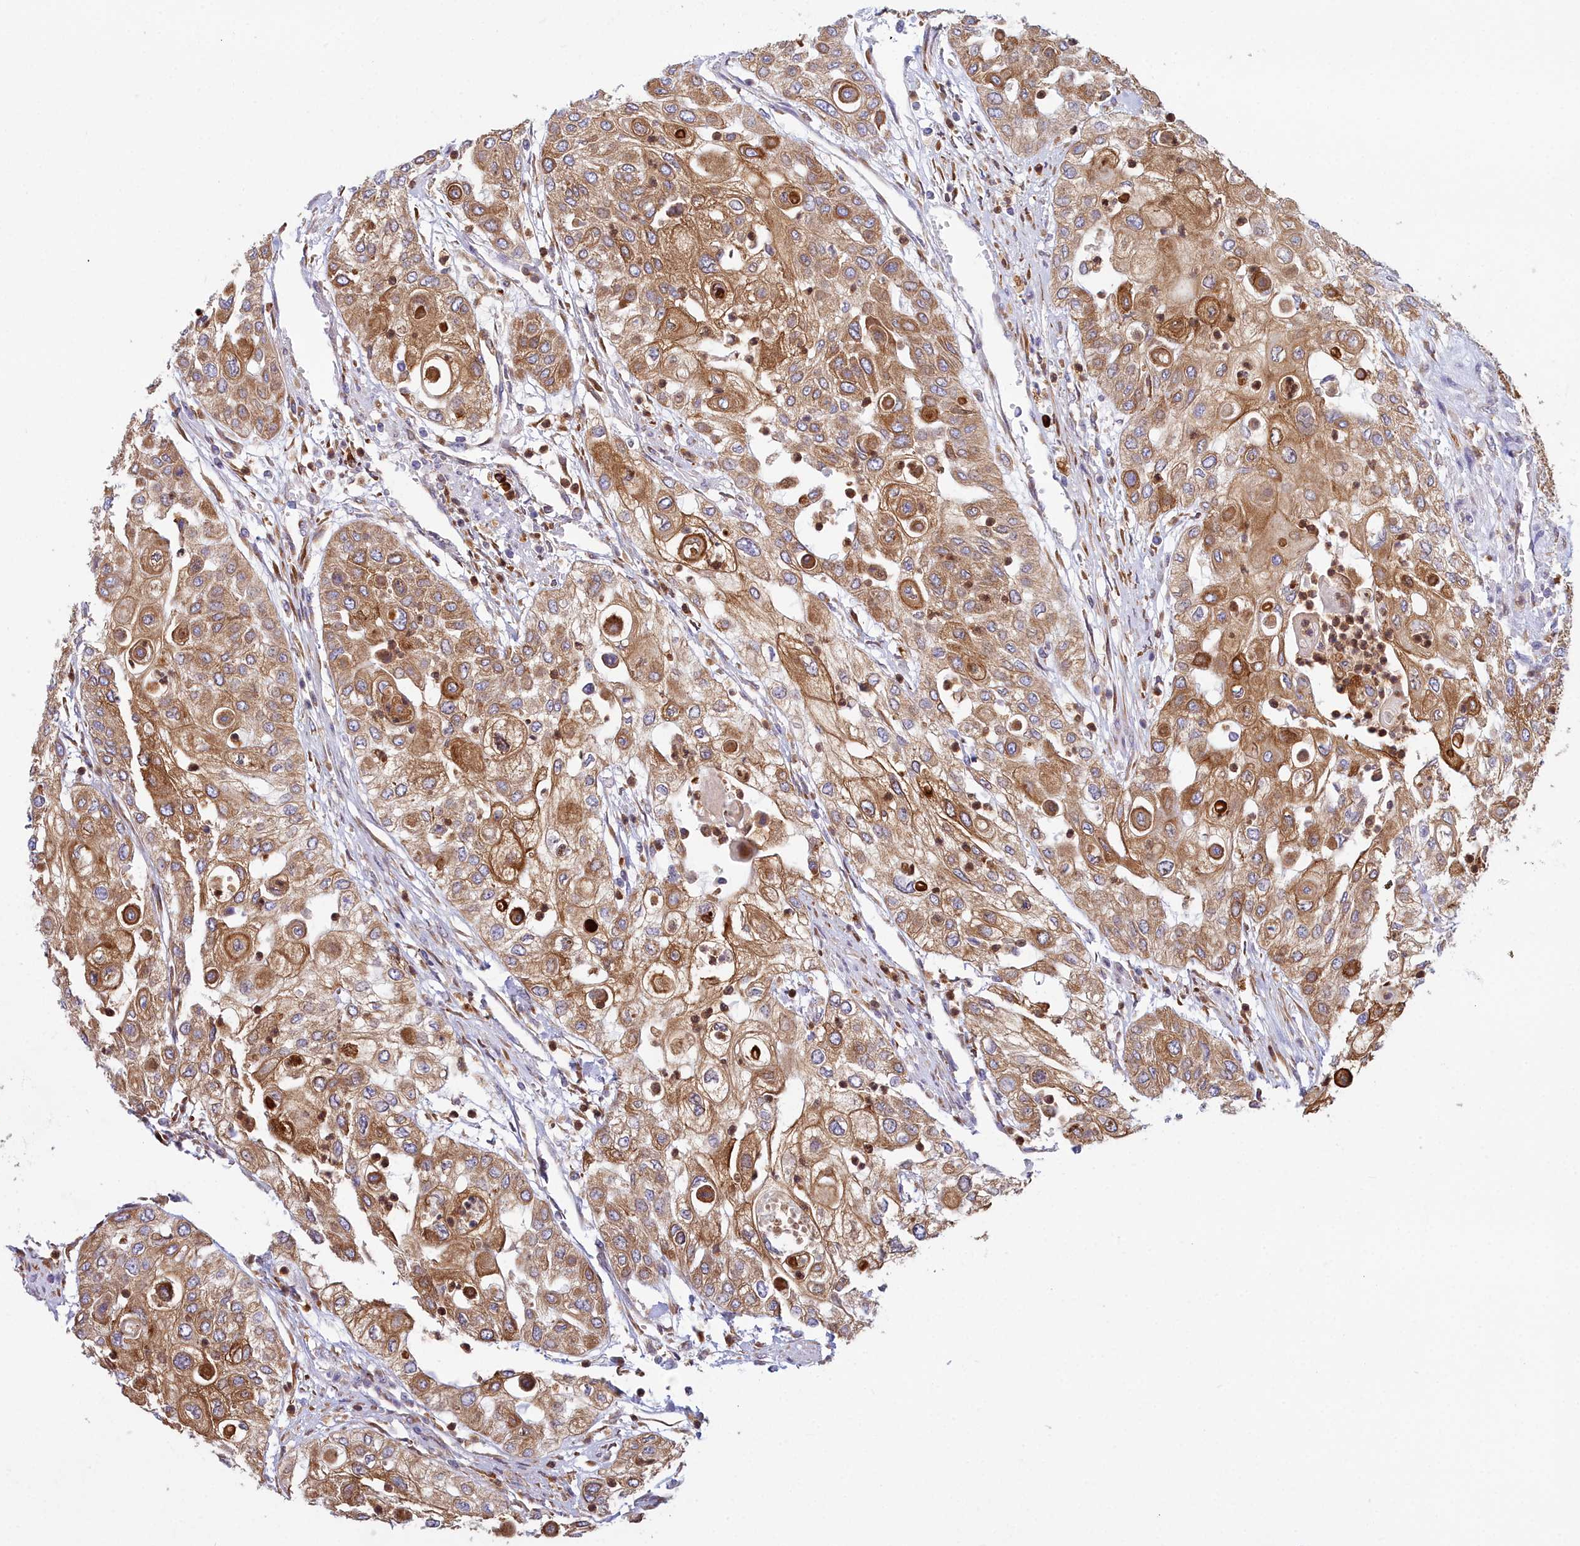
{"staining": {"intensity": "moderate", "quantity": ">75%", "location": "cytoplasmic/membranous"}, "tissue": "urothelial cancer", "cell_type": "Tumor cells", "image_type": "cancer", "snomed": [{"axis": "morphology", "description": "Urothelial carcinoma, High grade"}, {"axis": "topography", "description": "Urinary bladder"}], "caption": "High-grade urothelial carcinoma tissue demonstrates moderate cytoplasmic/membranous positivity in approximately >75% of tumor cells", "gene": "HM13", "patient": {"sex": "female", "age": 79}}